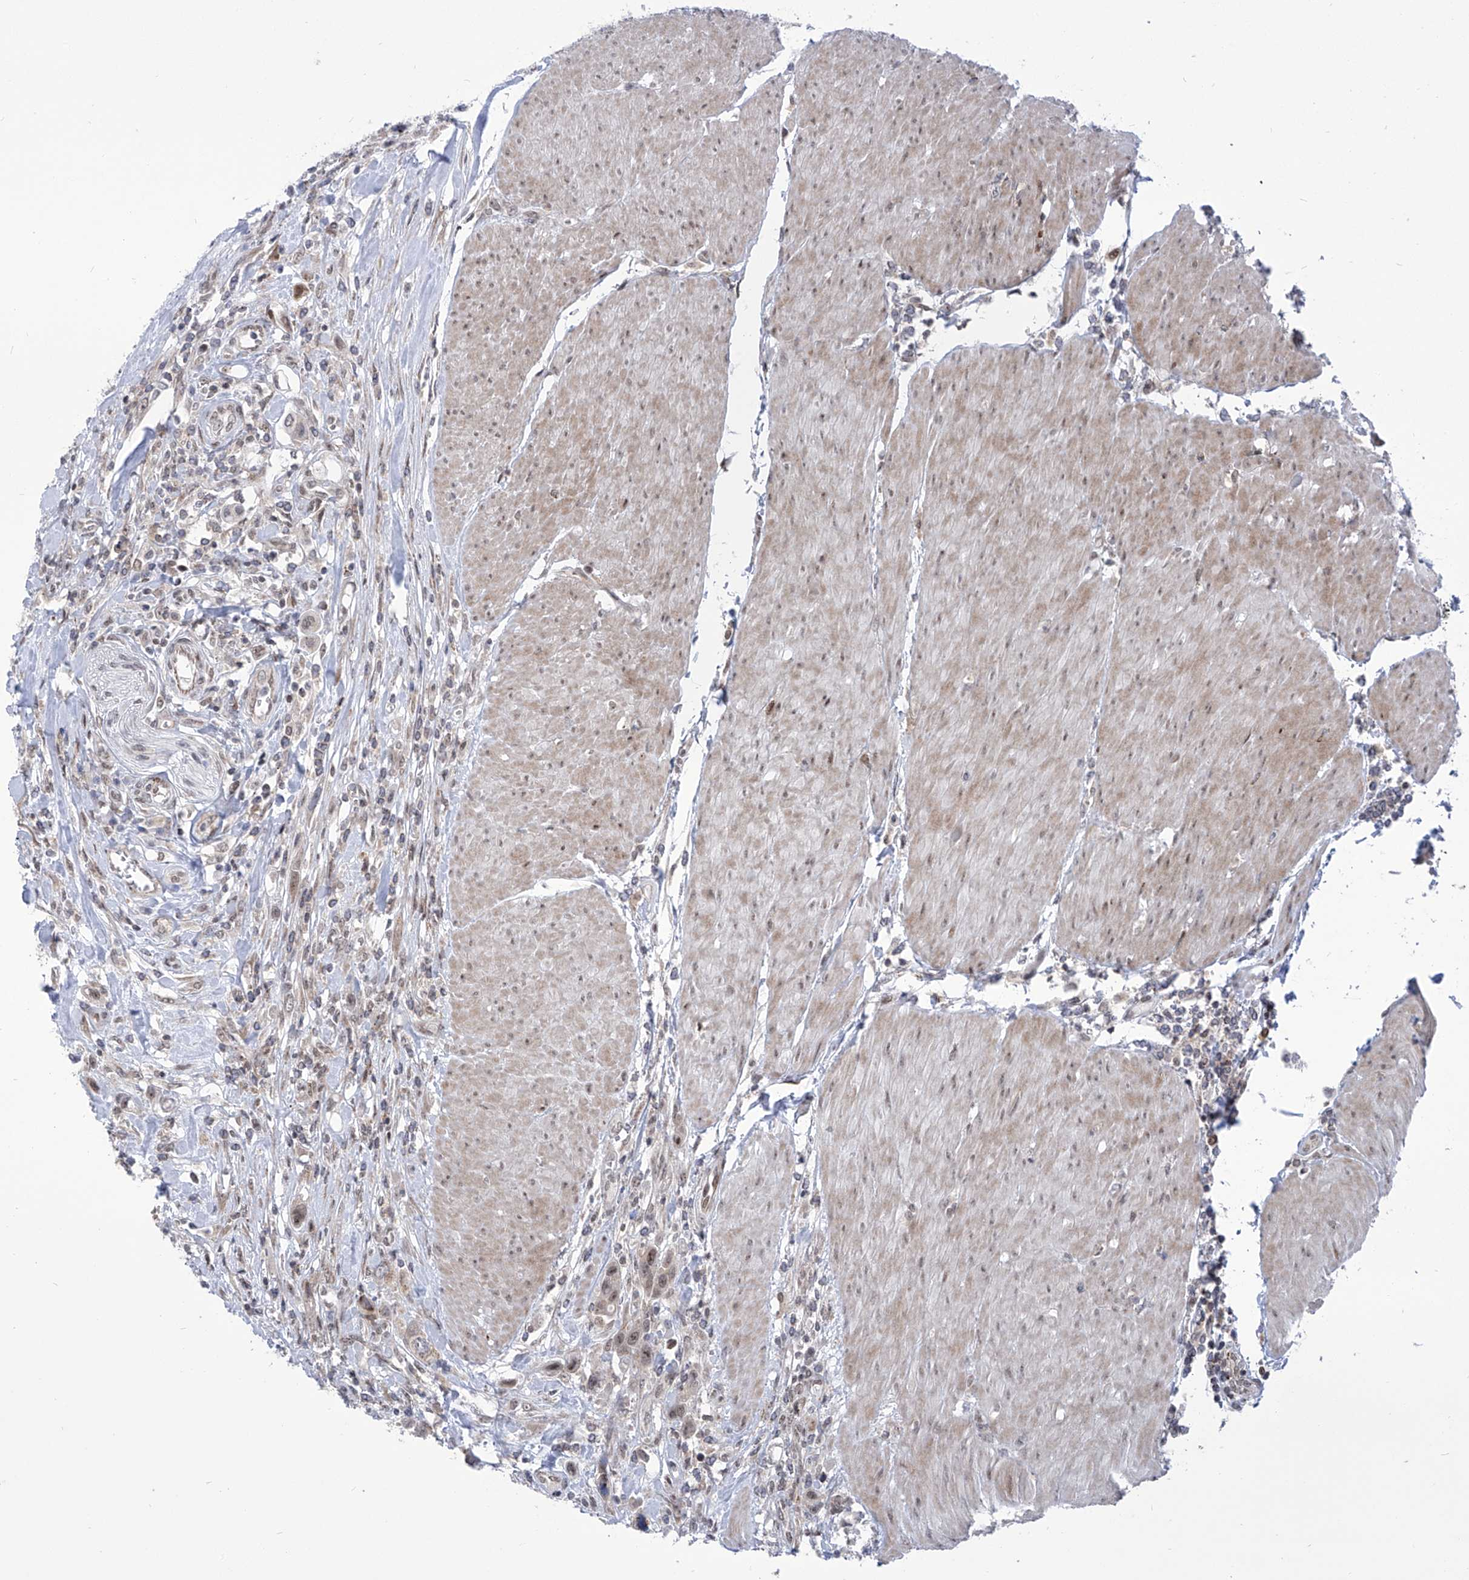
{"staining": {"intensity": "weak", "quantity": "25%-75%", "location": "nuclear"}, "tissue": "urothelial cancer", "cell_type": "Tumor cells", "image_type": "cancer", "snomed": [{"axis": "morphology", "description": "Urothelial carcinoma, High grade"}, {"axis": "topography", "description": "Urinary bladder"}], "caption": "There is low levels of weak nuclear expression in tumor cells of urothelial carcinoma (high-grade), as demonstrated by immunohistochemical staining (brown color).", "gene": "CEP290", "patient": {"sex": "male", "age": 50}}